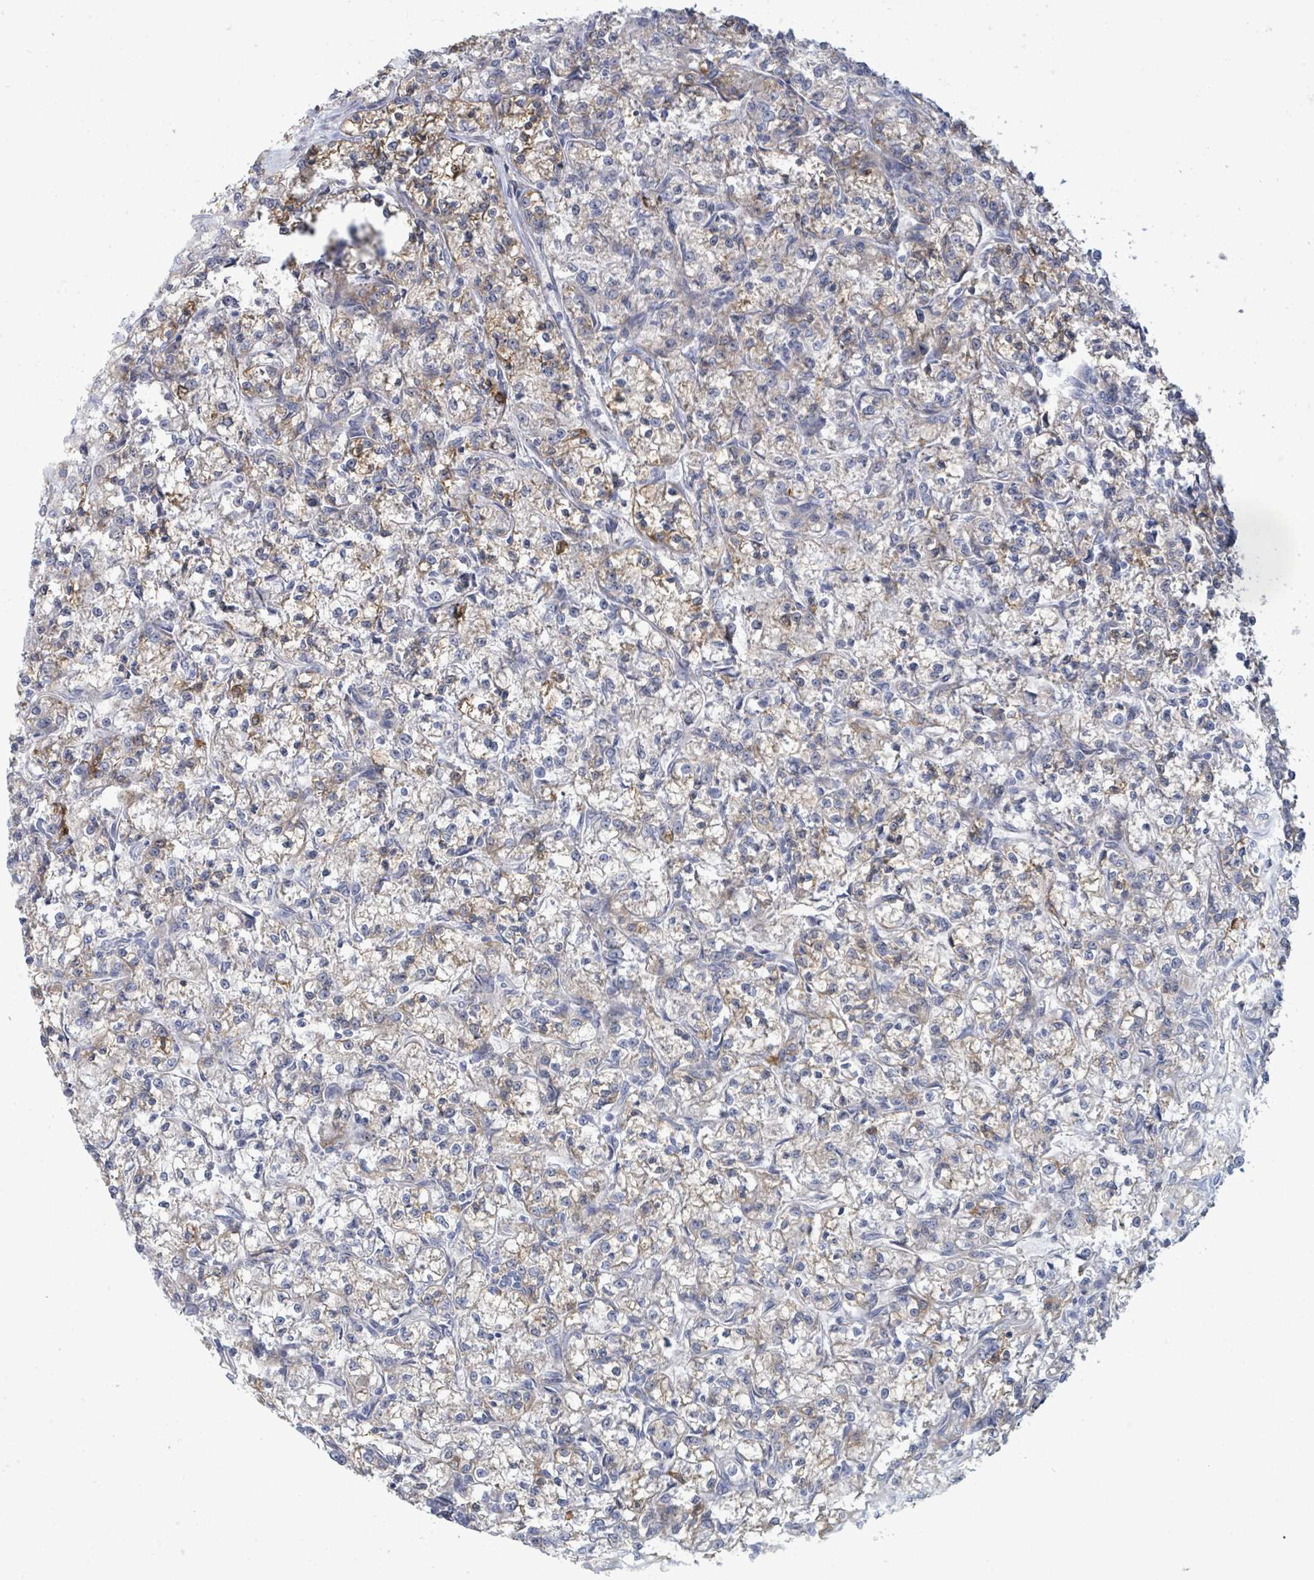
{"staining": {"intensity": "moderate", "quantity": "<25%", "location": "cytoplasmic/membranous"}, "tissue": "renal cancer", "cell_type": "Tumor cells", "image_type": "cancer", "snomed": [{"axis": "morphology", "description": "Adenocarcinoma, NOS"}, {"axis": "topography", "description": "Kidney"}], "caption": "Protein expression analysis of adenocarcinoma (renal) displays moderate cytoplasmic/membranous expression in about <25% of tumor cells. (Brightfield microscopy of DAB IHC at high magnification).", "gene": "COL13A1", "patient": {"sex": "female", "age": 59}}